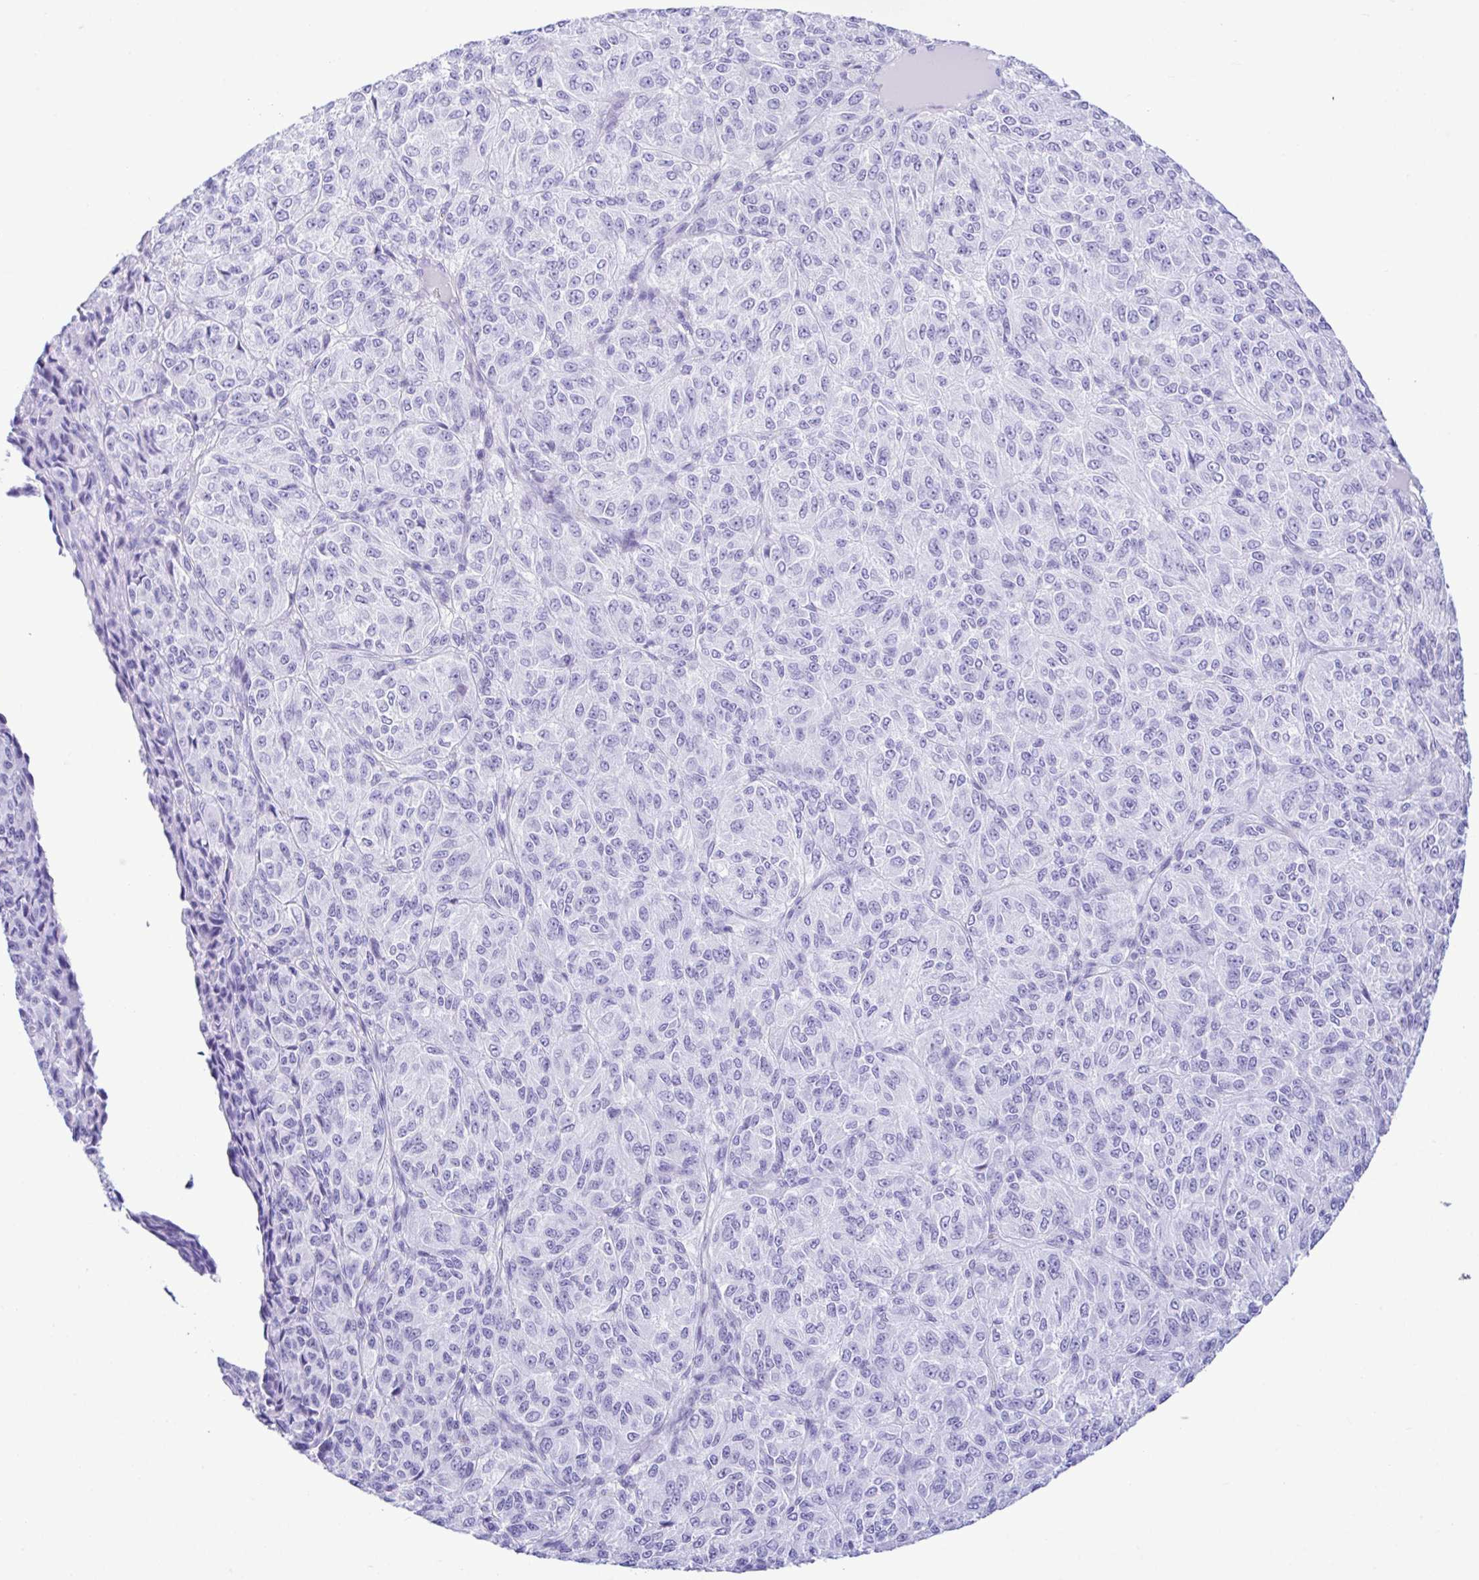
{"staining": {"intensity": "negative", "quantity": "none", "location": "none"}, "tissue": "melanoma", "cell_type": "Tumor cells", "image_type": "cancer", "snomed": [{"axis": "morphology", "description": "Malignant melanoma, Metastatic site"}, {"axis": "topography", "description": "Brain"}], "caption": "Protein analysis of melanoma exhibits no significant positivity in tumor cells.", "gene": "SELENOV", "patient": {"sex": "female", "age": 56}}